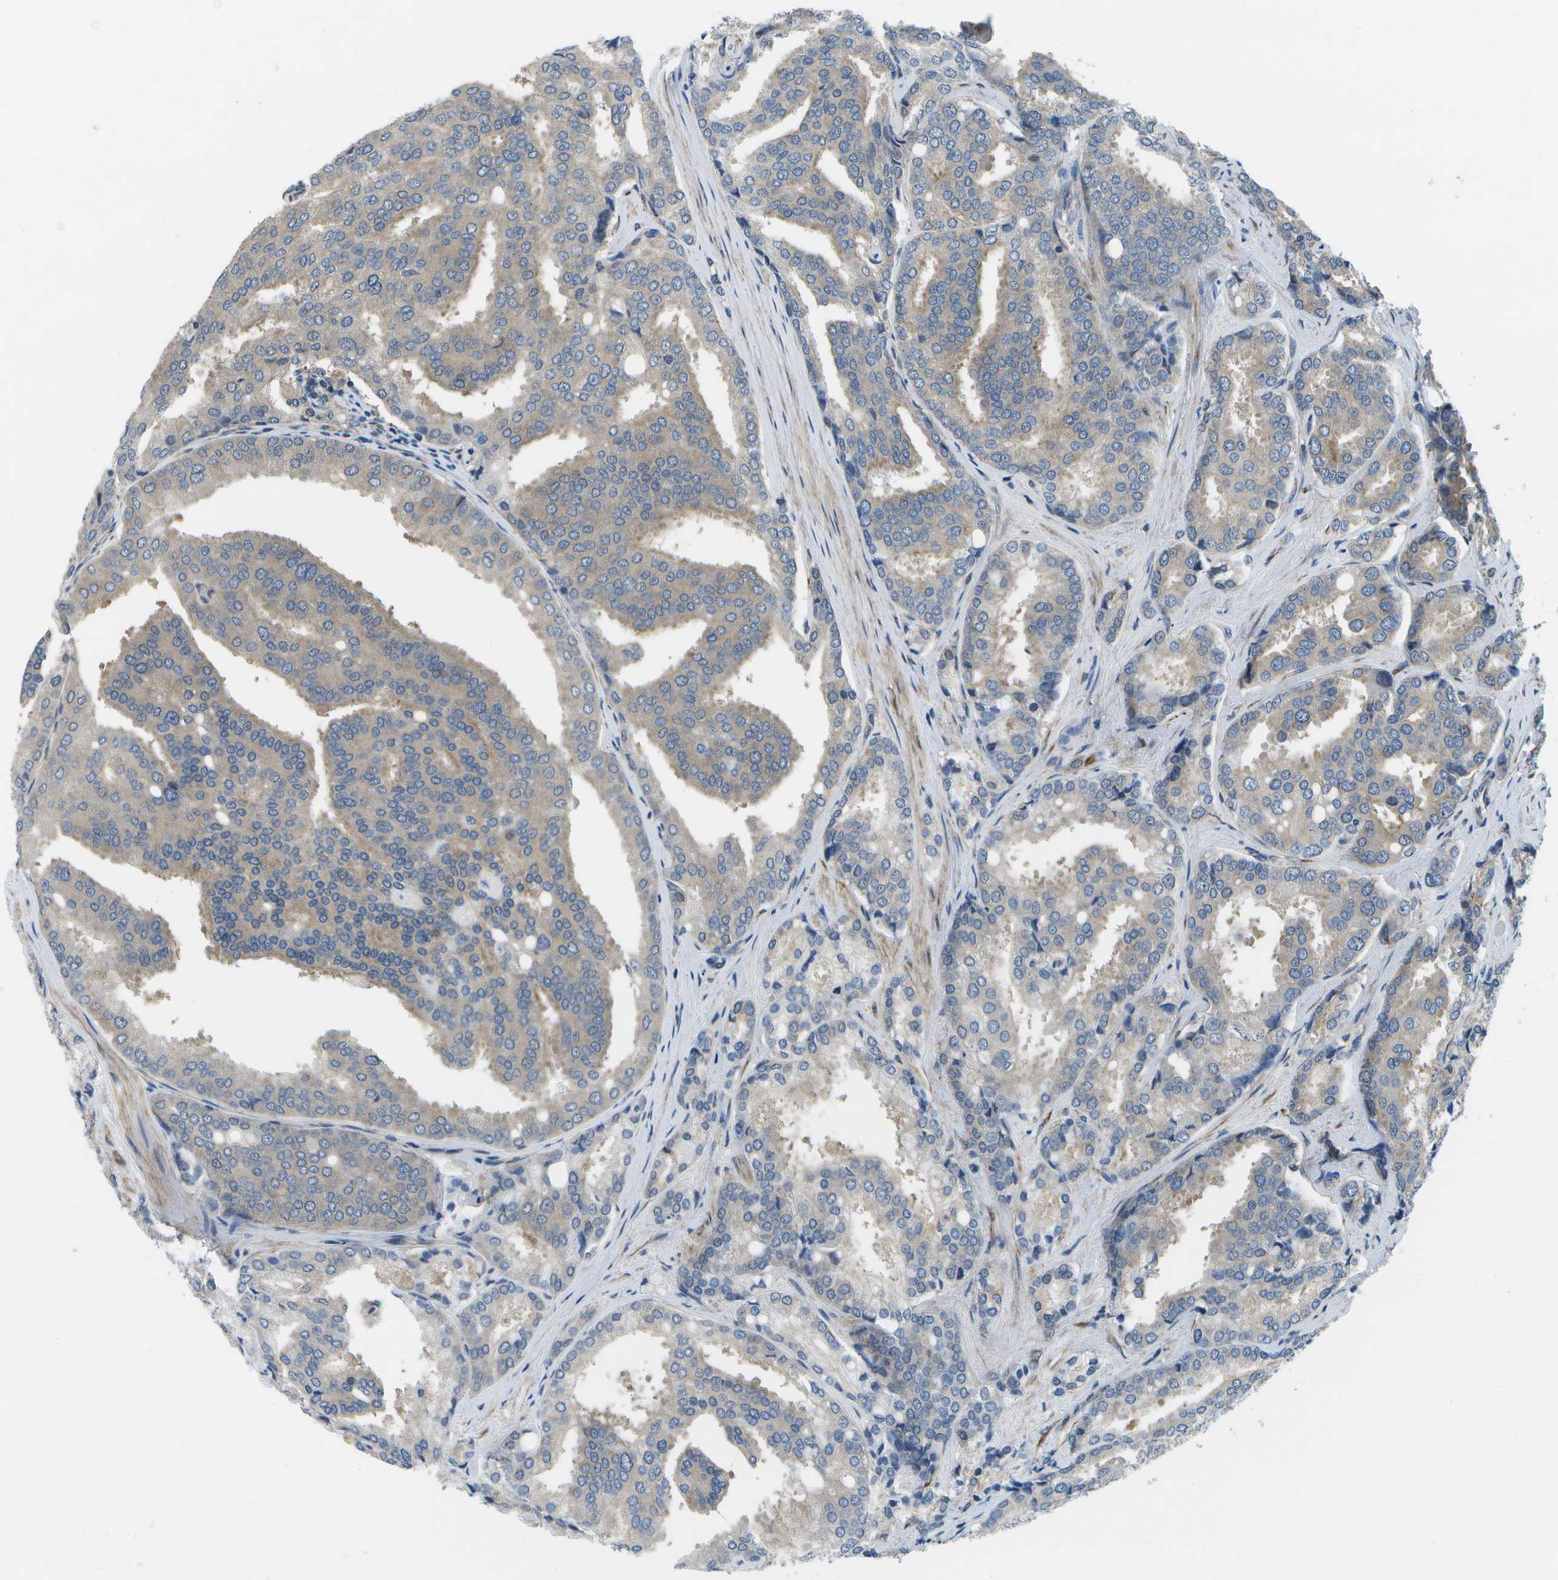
{"staining": {"intensity": "weak", "quantity": ">75%", "location": "cytoplasmic/membranous"}, "tissue": "prostate cancer", "cell_type": "Tumor cells", "image_type": "cancer", "snomed": [{"axis": "morphology", "description": "Adenocarcinoma, High grade"}, {"axis": "topography", "description": "Prostate"}], "caption": "A brown stain shows weak cytoplasmic/membranous staining of a protein in prostate high-grade adenocarcinoma tumor cells.", "gene": "P3H1", "patient": {"sex": "male", "age": 50}}